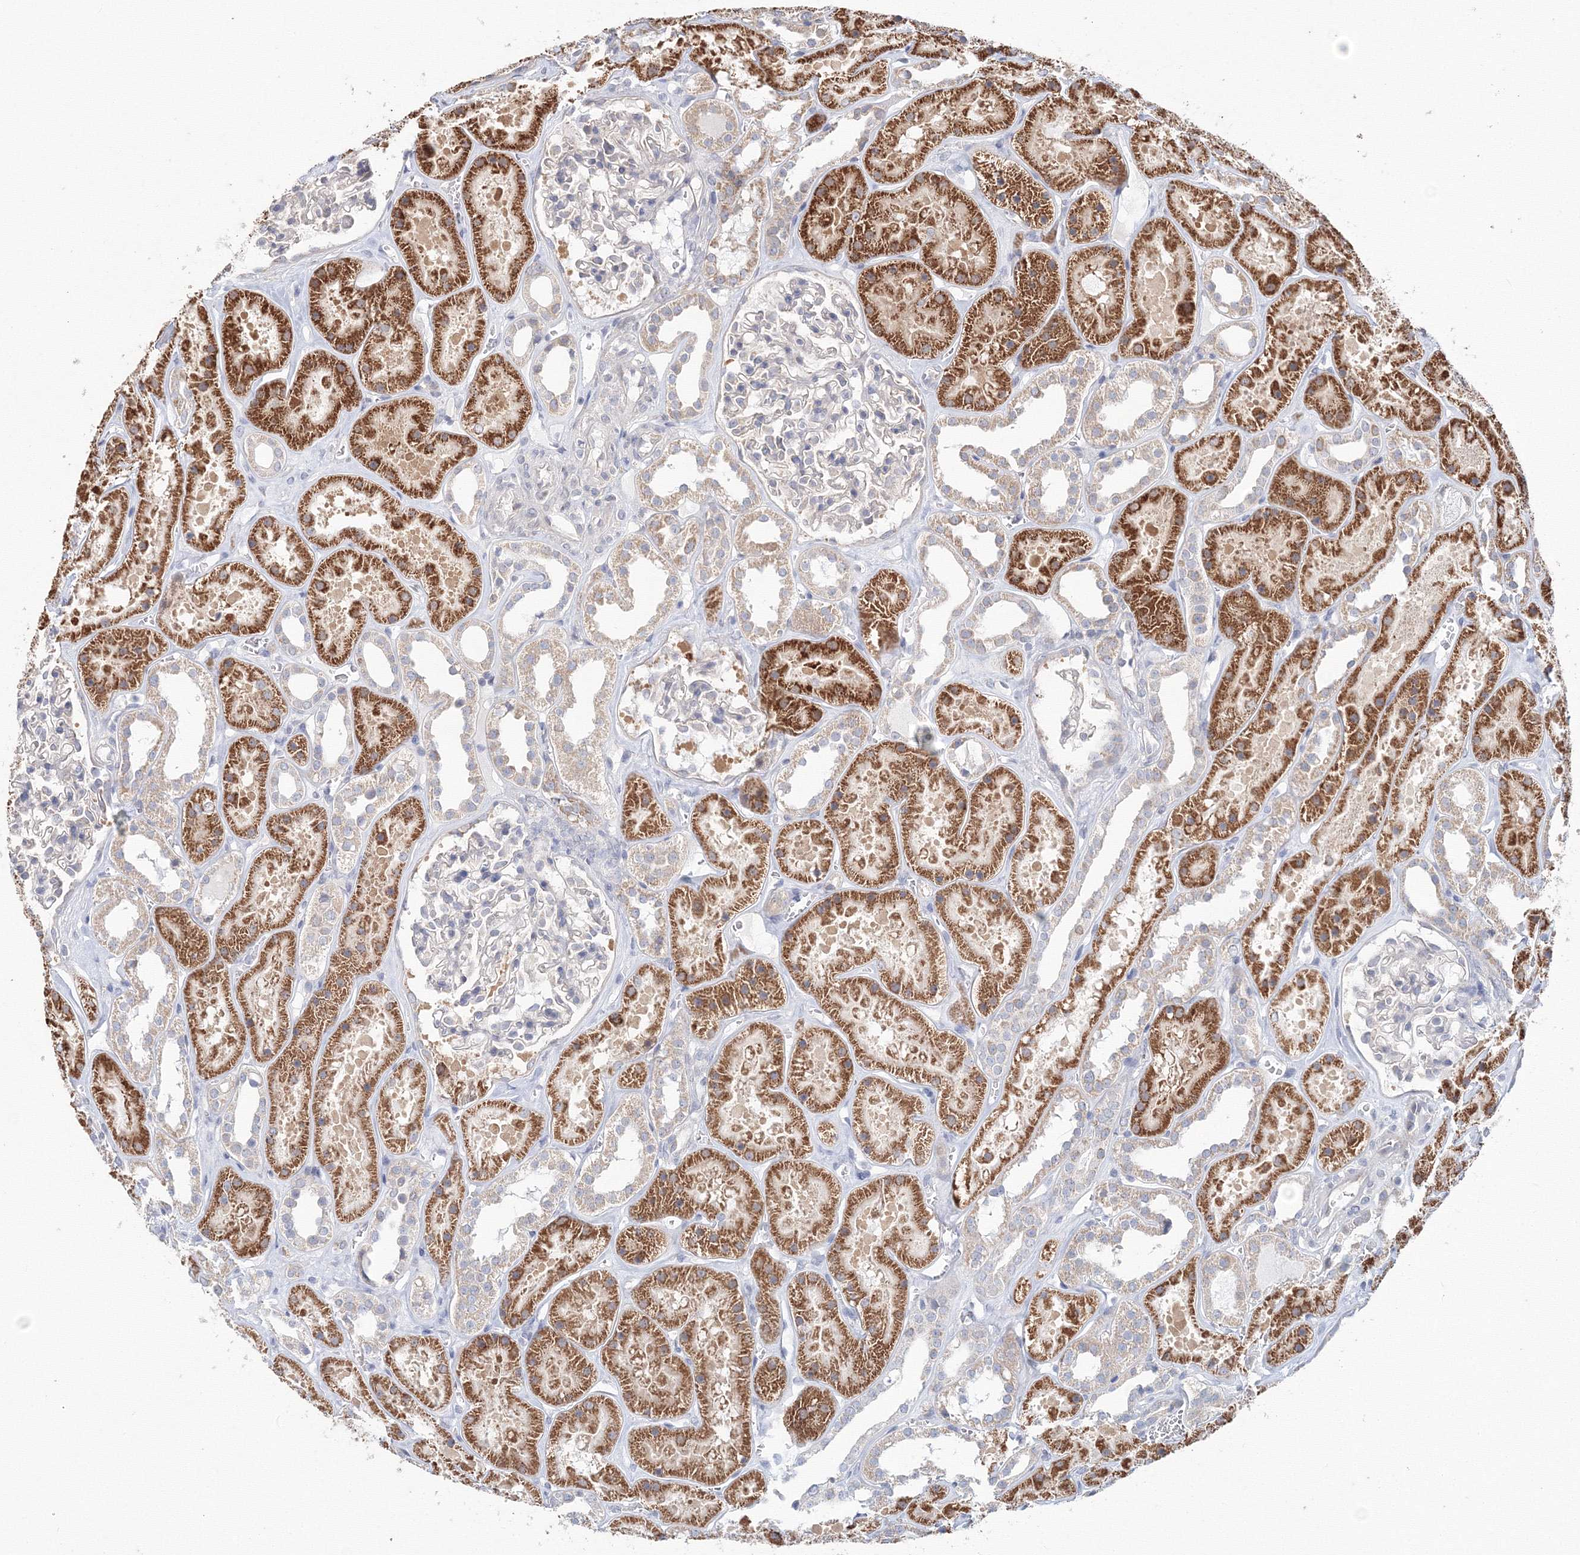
{"staining": {"intensity": "negative", "quantity": "none", "location": "none"}, "tissue": "kidney", "cell_type": "Cells in glomeruli", "image_type": "normal", "snomed": [{"axis": "morphology", "description": "Normal tissue, NOS"}, {"axis": "topography", "description": "Kidney"}], "caption": "An immunohistochemistry (IHC) histopathology image of benign kidney is shown. There is no staining in cells in glomeruli of kidney.", "gene": "DHRS12", "patient": {"sex": "female", "age": 41}}